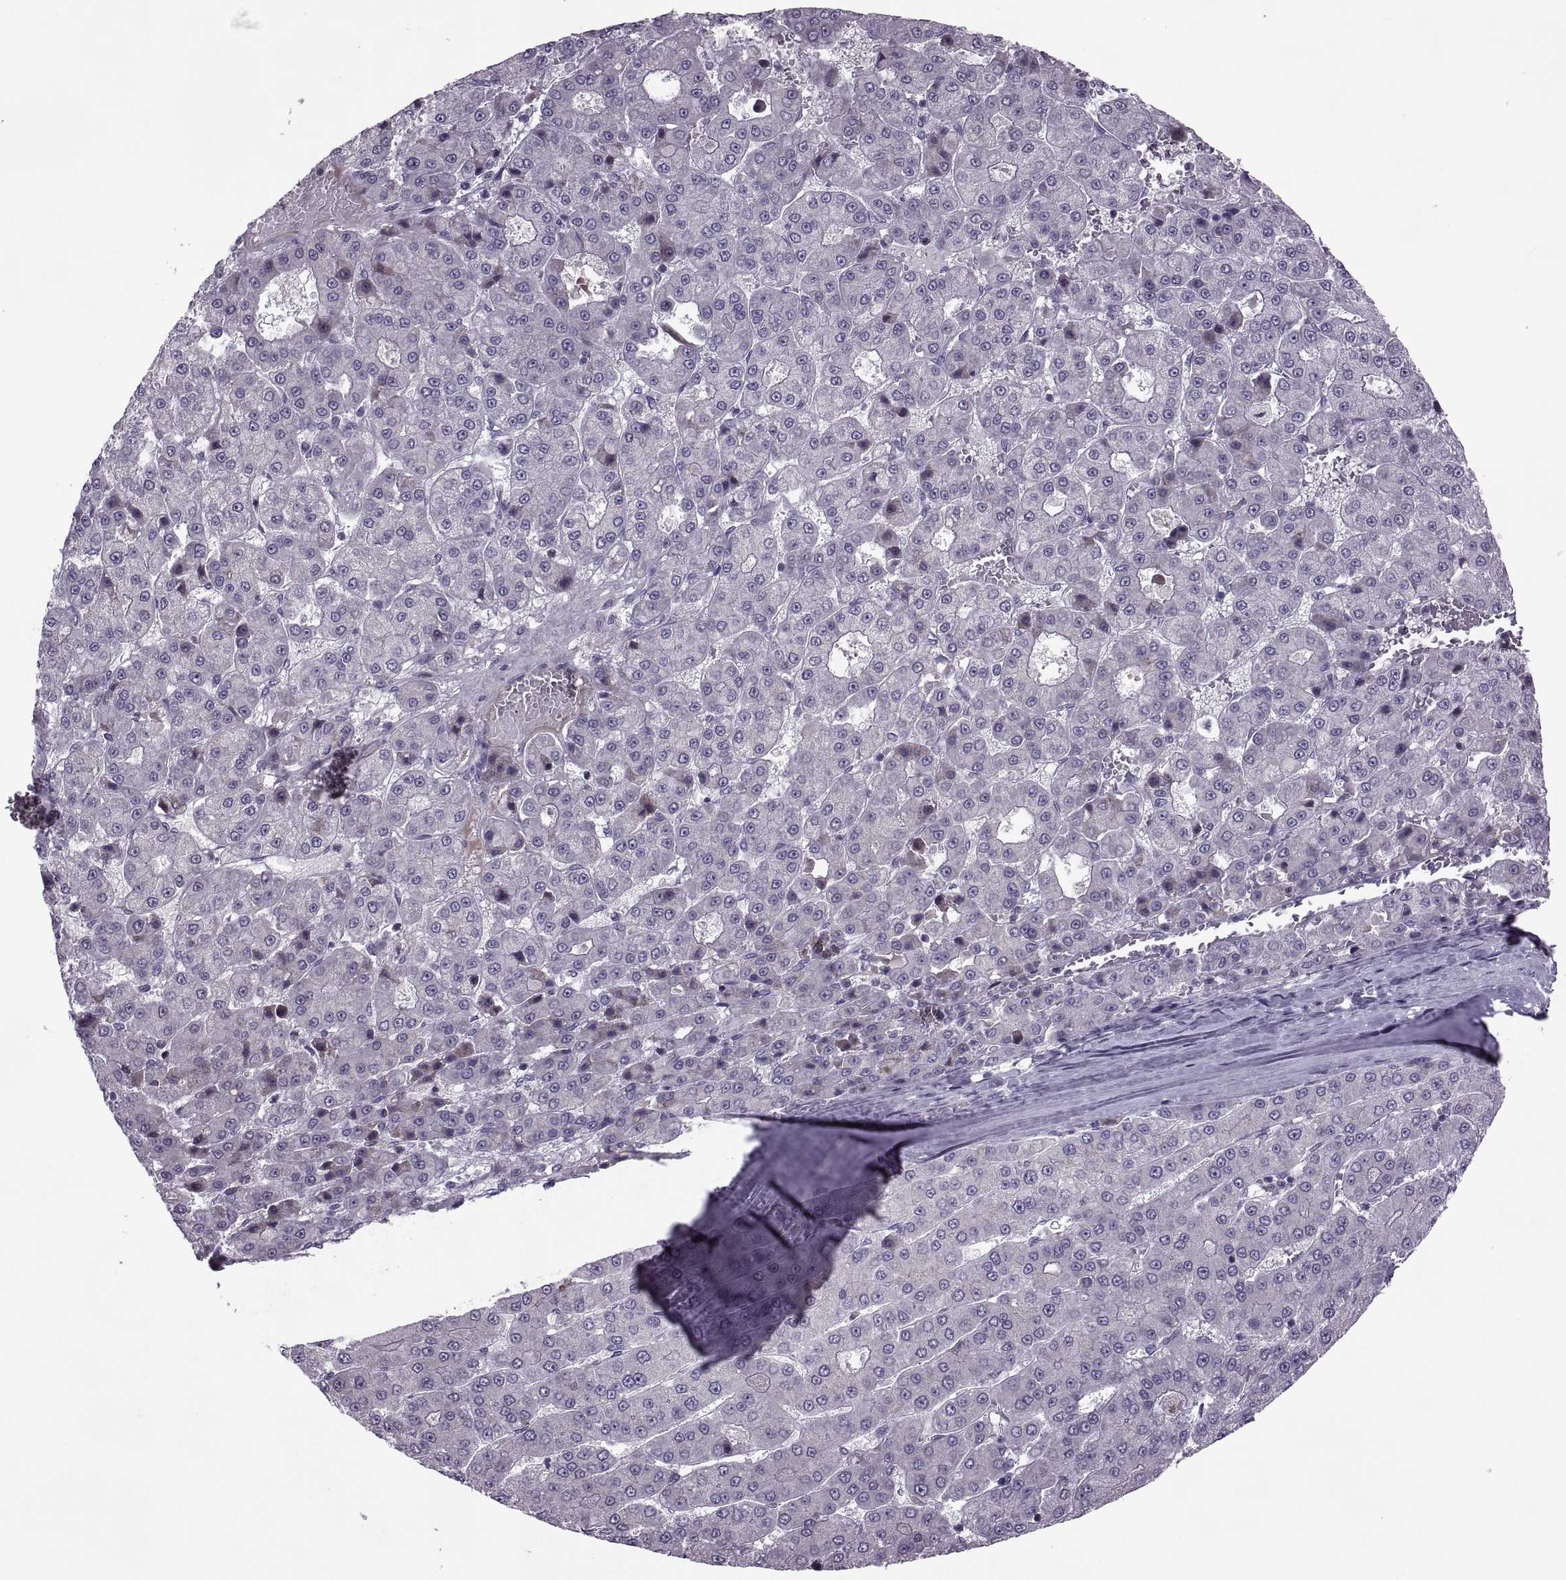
{"staining": {"intensity": "negative", "quantity": "none", "location": "none"}, "tissue": "liver cancer", "cell_type": "Tumor cells", "image_type": "cancer", "snomed": [{"axis": "morphology", "description": "Carcinoma, Hepatocellular, NOS"}, {"axis": "topography", "description": "Liver"}], "caption": "Tumor cells are negative for protein expression in human hepatocellular carcinoma (liver). The staining was performed using DAB (3,3'-diaminobenzidine) to visualize the protein expression in brown, while the nuclei were stained in blue with hematoxylin (Magnification: 20x).", "gene": "ODF3", "patient": {"sex": "male", "age": 70}}